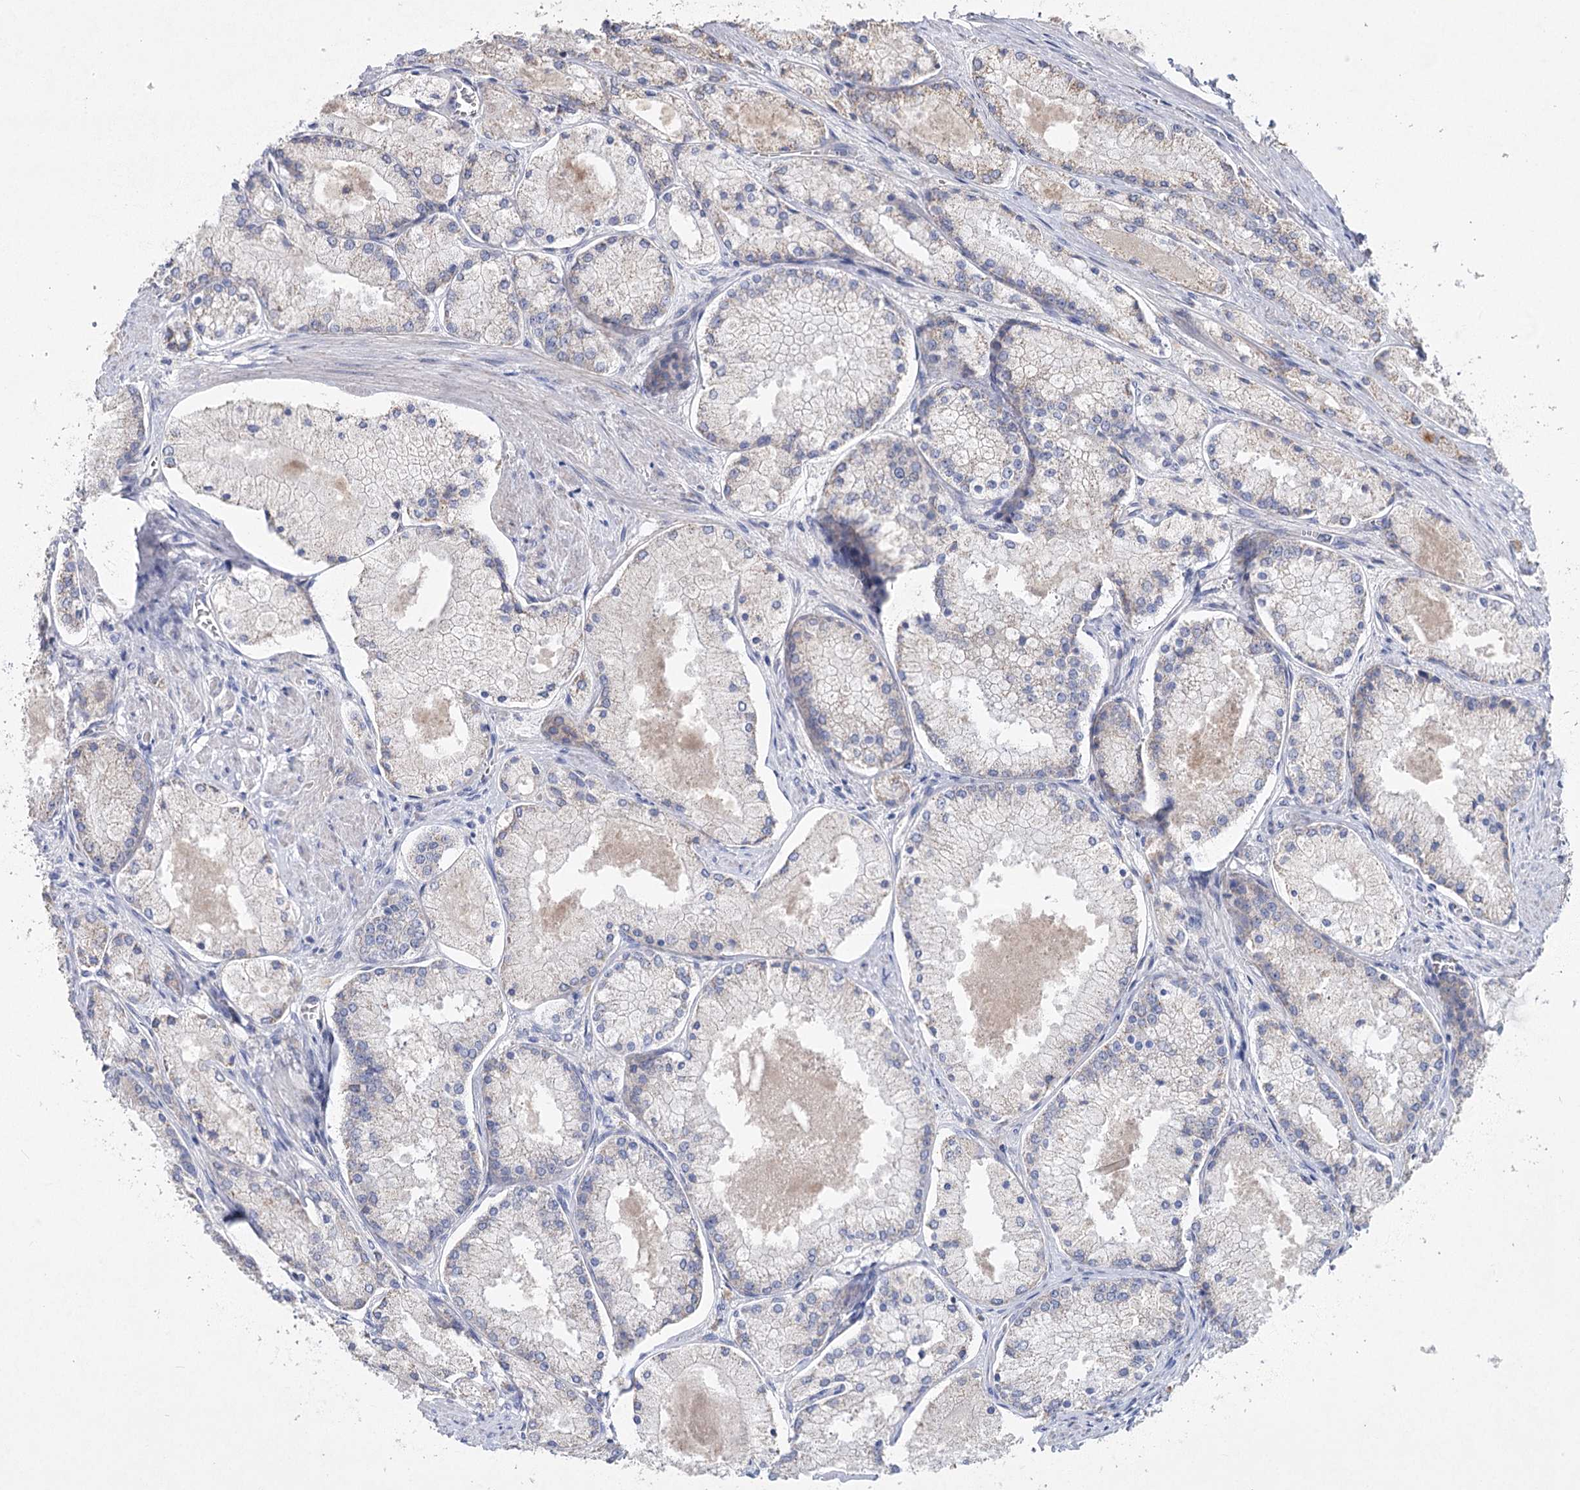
{"staining": {"intensity": "weak", "quantity": "<25%", "location": "cytoplasmic/membranous"}, "tissue": "prostate cancer", "cell_type": "Tumor cells", "image_type": "cancer", "snomed": [{"axis": "morphology", "description": "Adenocarcinoma, Low grade"}, {"axis": "topography", "description": "Prostate"}], "caption": "Immunohistochemistry (IHC) image of neoplastic tissue: prostate low-grade adenocarcinoma stained with DAB (3,3'-diaminobenzidine) reveals no significant protein expression in tumor cells.", "gene": "TMEM187", "patient": {"sex": "male", "age": 74}}